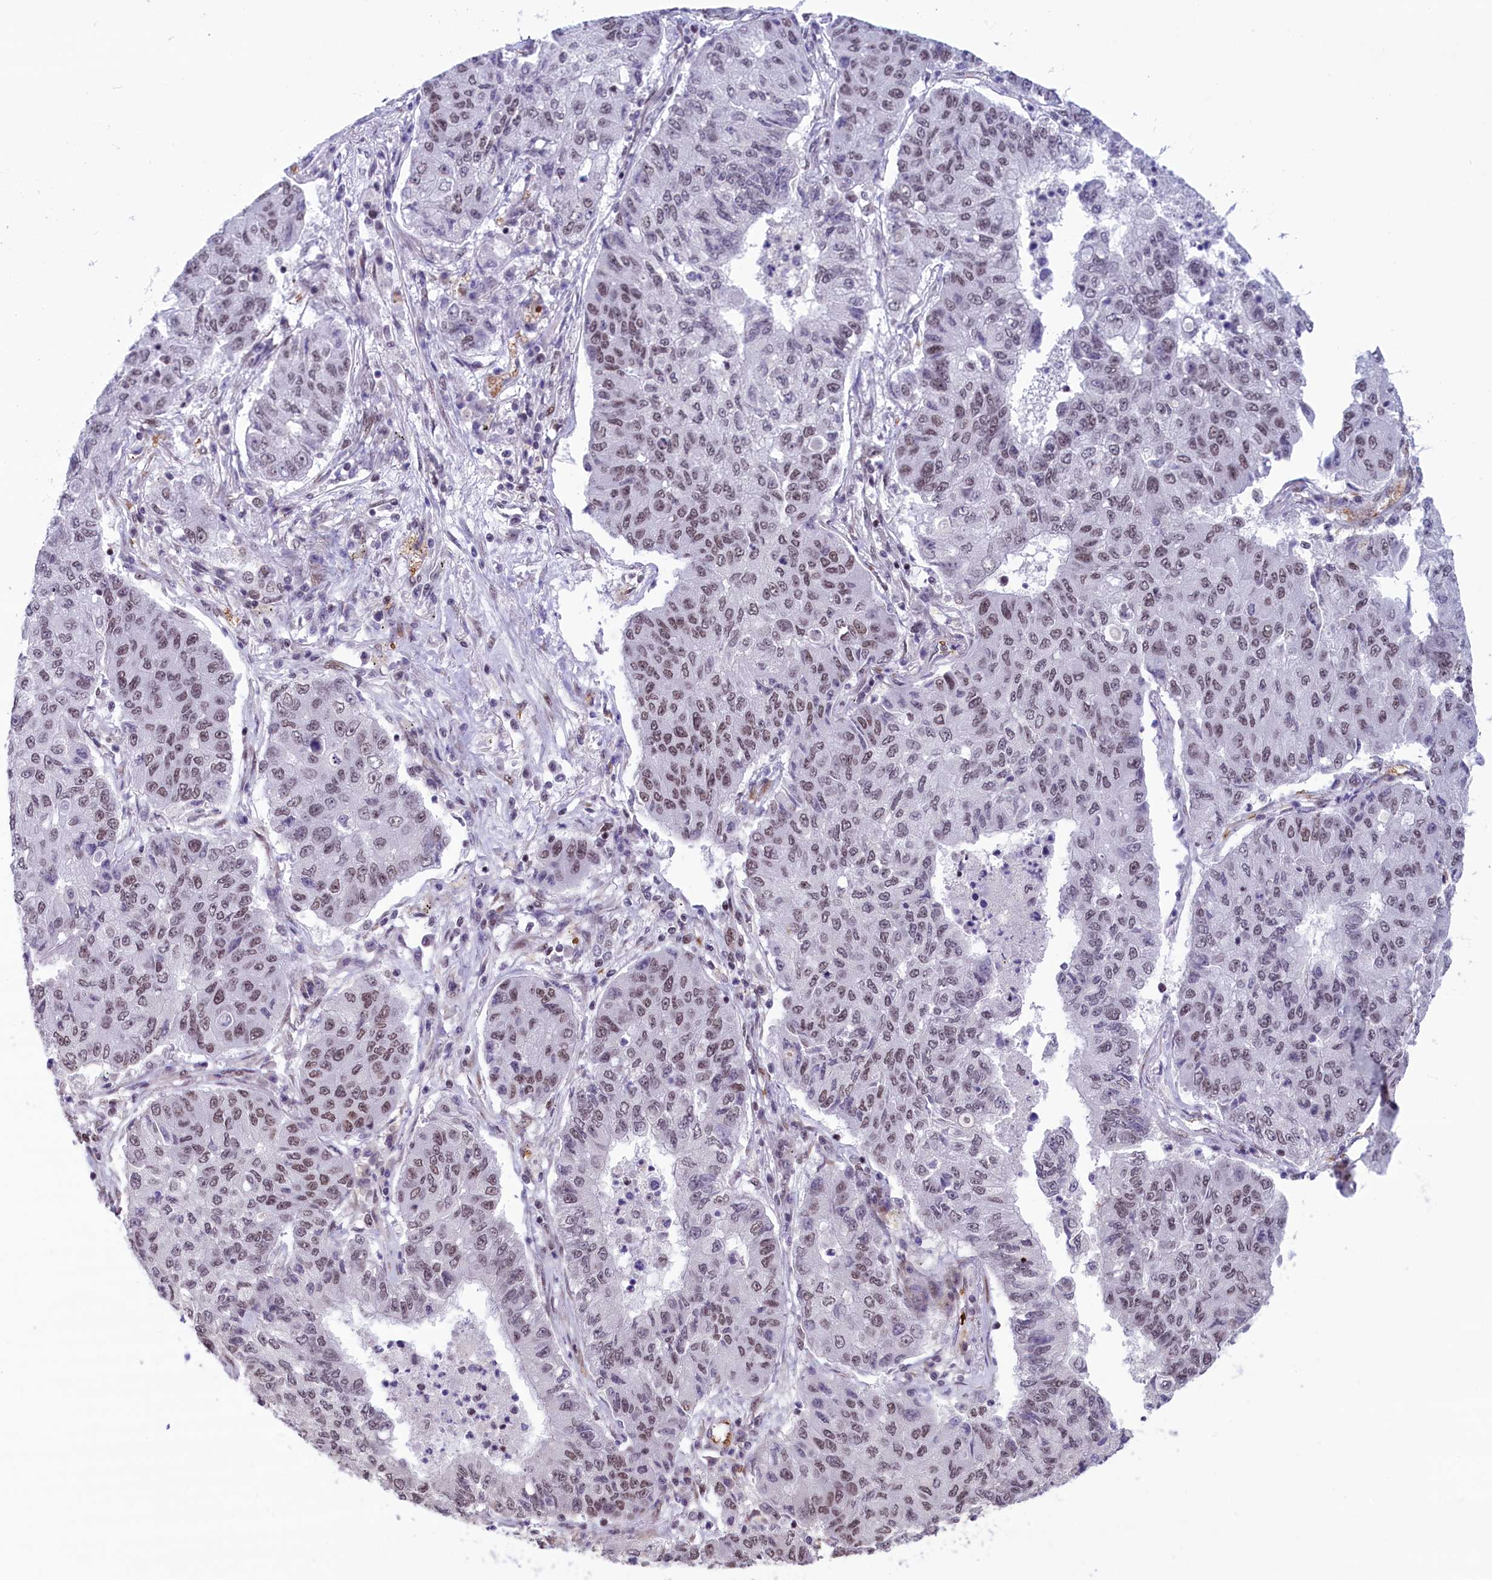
{"staining": {"intensity": "weak", "quantity": ">75%", "location": "nuclear"}, "tissue": "lung cancer", "cell_type": "Tumor cells", "image_type": "cancer", "snomed": [{"axis": "morphology", "description": "Squamous cell carcinoma, NOS"}, {"axis": "topography", "description": "Lung"}], "caption": "Protein analysis of lung squamous cell carcinoma tissue reveals weak nuclear positivity in about >75% of tumor cells. (Brightfield microscopy of DAB IHC at high magnification).", "gene": "MPHOSPH8", "patient": {"sex": "male", "age": 74}}